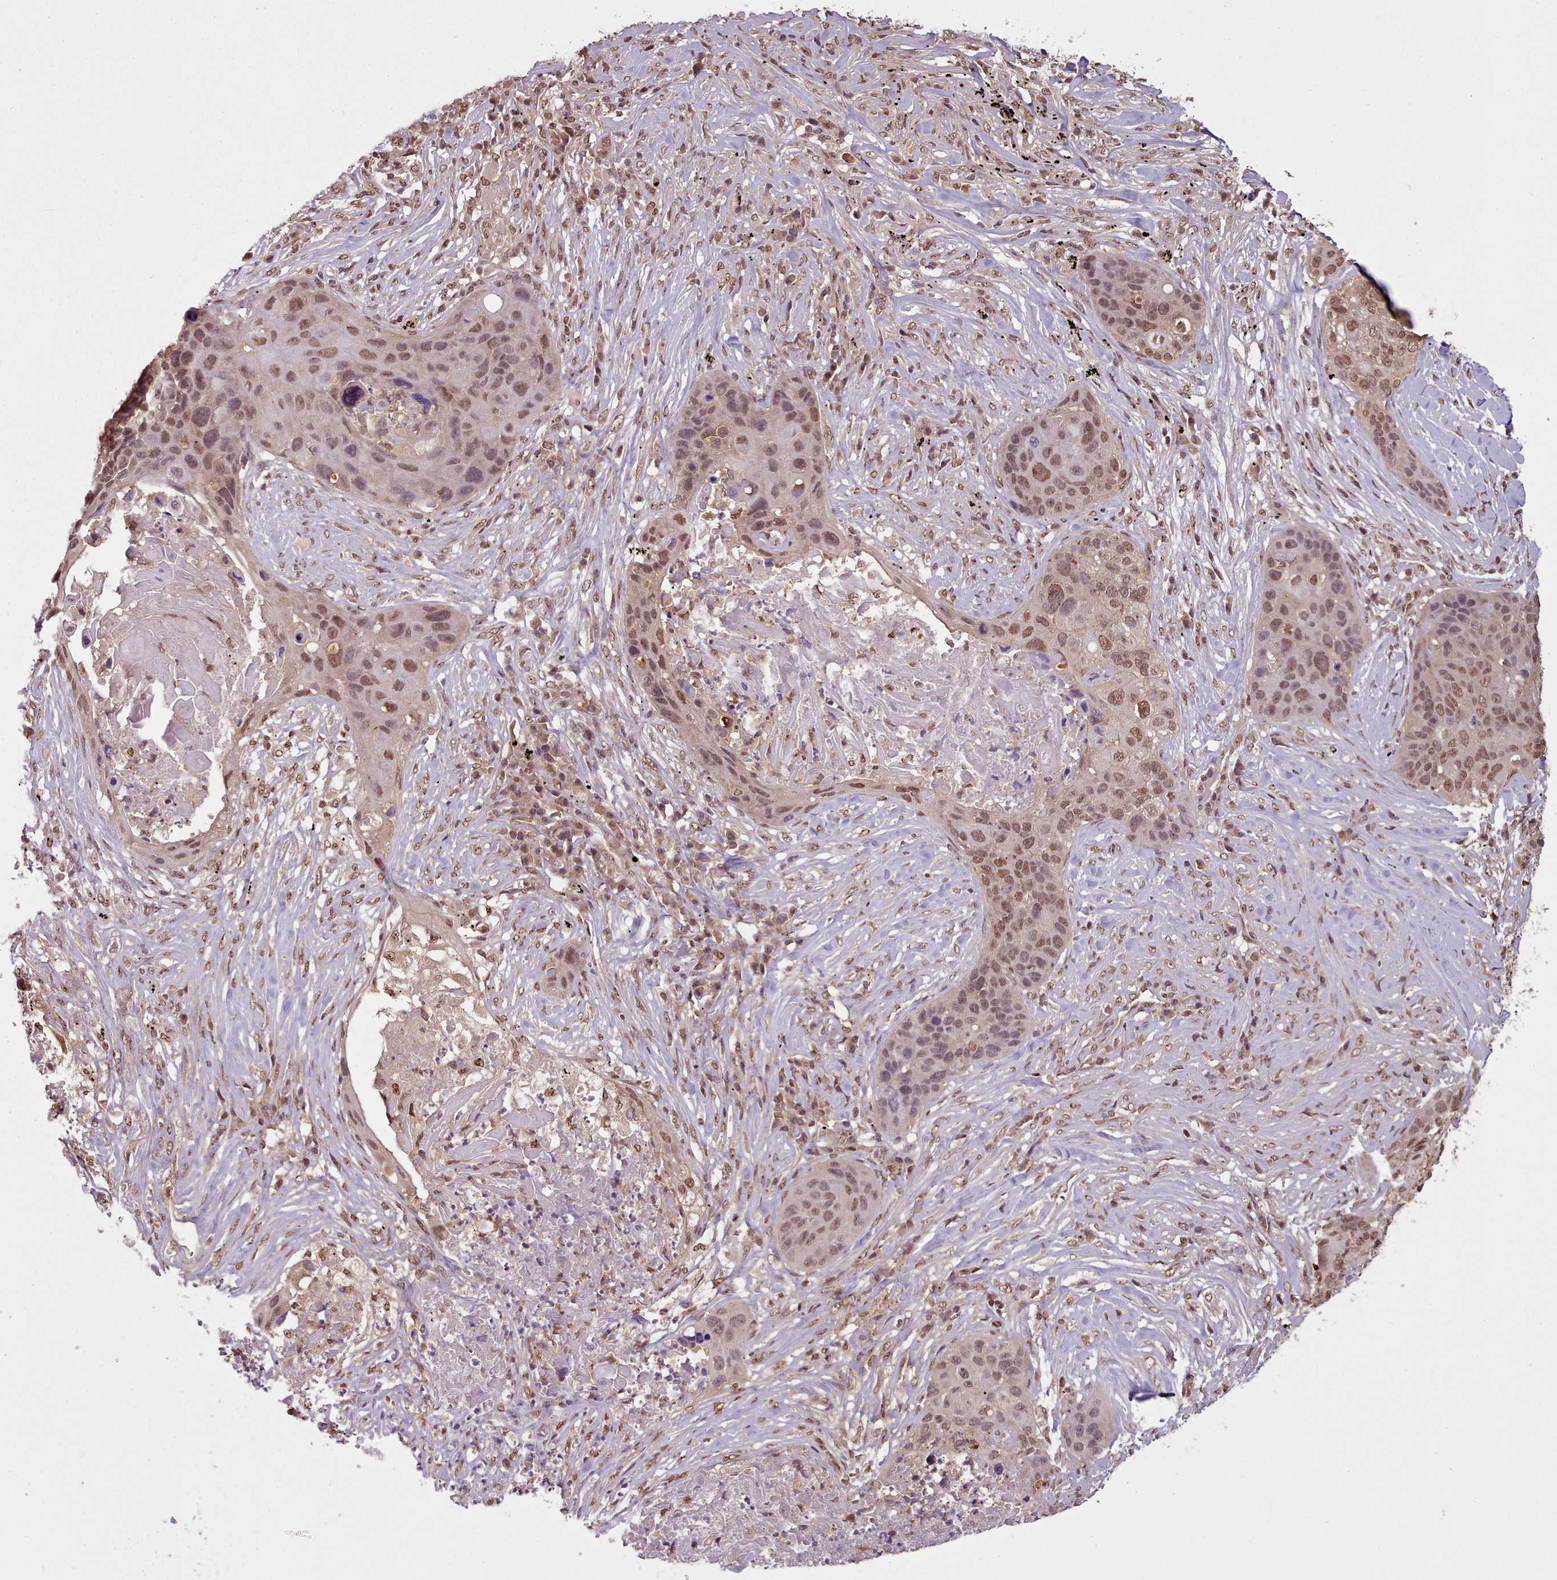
{"staining": {"intensity": "moderate", "quantity": ">75%", "location": "nuclear"}, "tissue": "lung cancer", "cell_type": "Tumor cells", "image_type": "cancer", "snomed": [{"axis": "morphology", "description": "Squamous cell carcinoma, NOS"}, {"axis": "topography", "description": "Lung"}], "caption": "IHC staining of lung cancer (squamous cell carcinoma), which exhibits medium levels of moderate nuclear positivity in approximately >75% of tumor cells indicating moderate nuclear protein staining. The staining was performed using DAB (brown) for protein detection and nuclei were counterstained in hematoxylin (blue).", "gene": "RPS27A", "patient": {"sex": "female", "age": 63}}